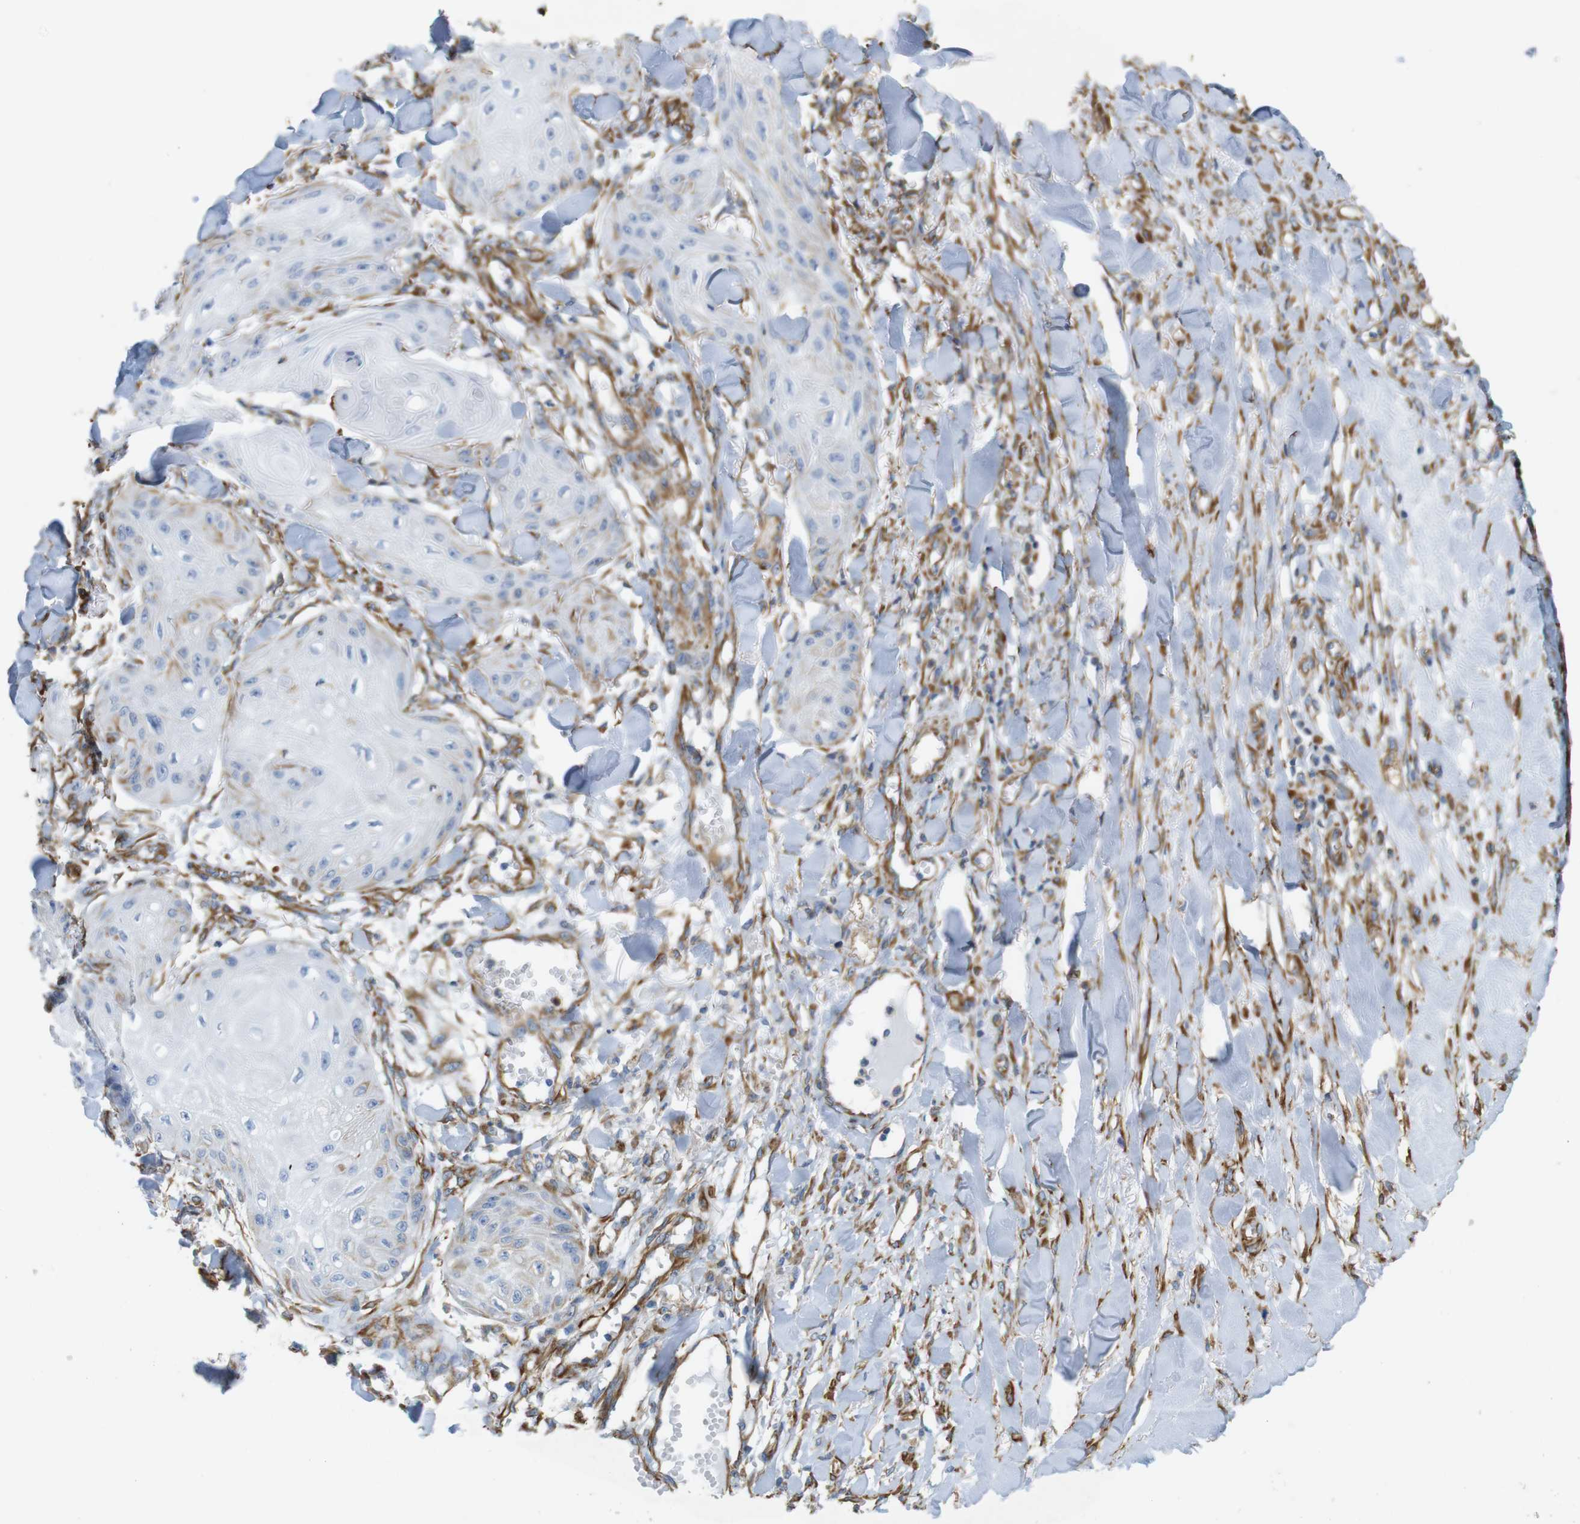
{"staining": {"intensity": "weak", "quantity": "<25%", "location": "cytoplasmic/membranous"}, "tissue": "skin cancer", "cell_type": "Tumor cells", "image_type": "cancer", "snomed": [{"axis": "morphology", "description": "Squamous cell carcinoma, NOS"}, {"axis": "topography", "description": "Skin"}], "caption": "High power microscopy photomicrograph of an IHC histopathology image of skin squamous cell carcinoma, revealing no significant expression in tumor cells. (Stains: DAB immunohistochemistry (IHC) with hematoxylin counter stain, Microscopy: brightfield microscopy at high magnification).", "gene": "MS4A10", "patient": {"sex": "male", "age": 74}}